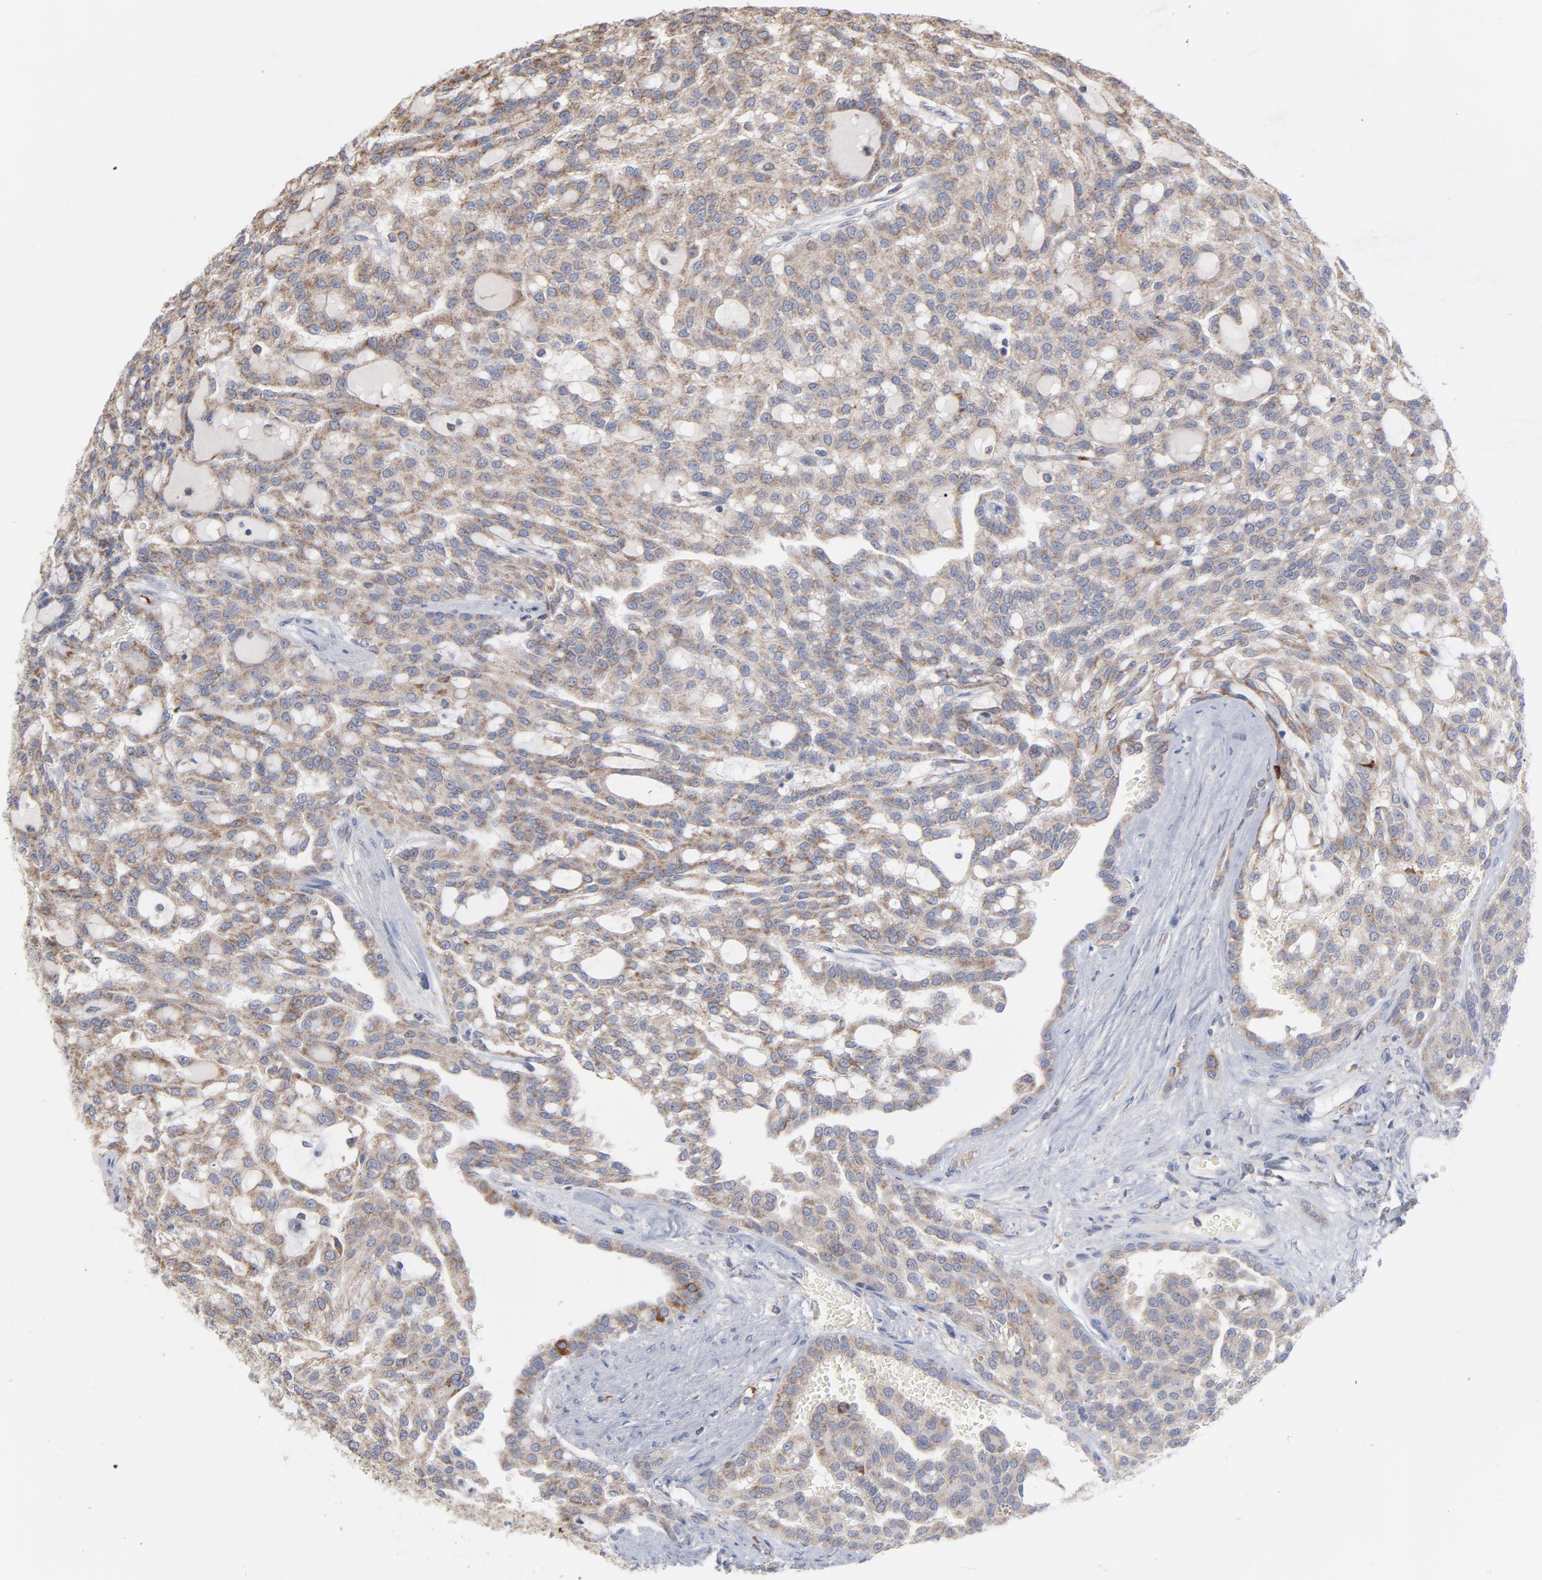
{"staining": {"intensity": "weak", "quantity": ">75%", "location": "cytoplasmic/membranous"}, "tissue": "renal cancer", "cell_type": "Tumor cells", "image_type": "cancer", "snomed": [{"axis": "morphology", "description": "Adenocarcinoma, NOS"}, {"axis": "topography", "description": "Kidney"}], "caption": "Protein expression analysis of adenocarcinoma (renal) reveals weak cytoplasmic/membranous staining in approximately >75% of tumor cells.", "gene": "PPFIBP2", "patient": {"sex": "male", "age": 63}}